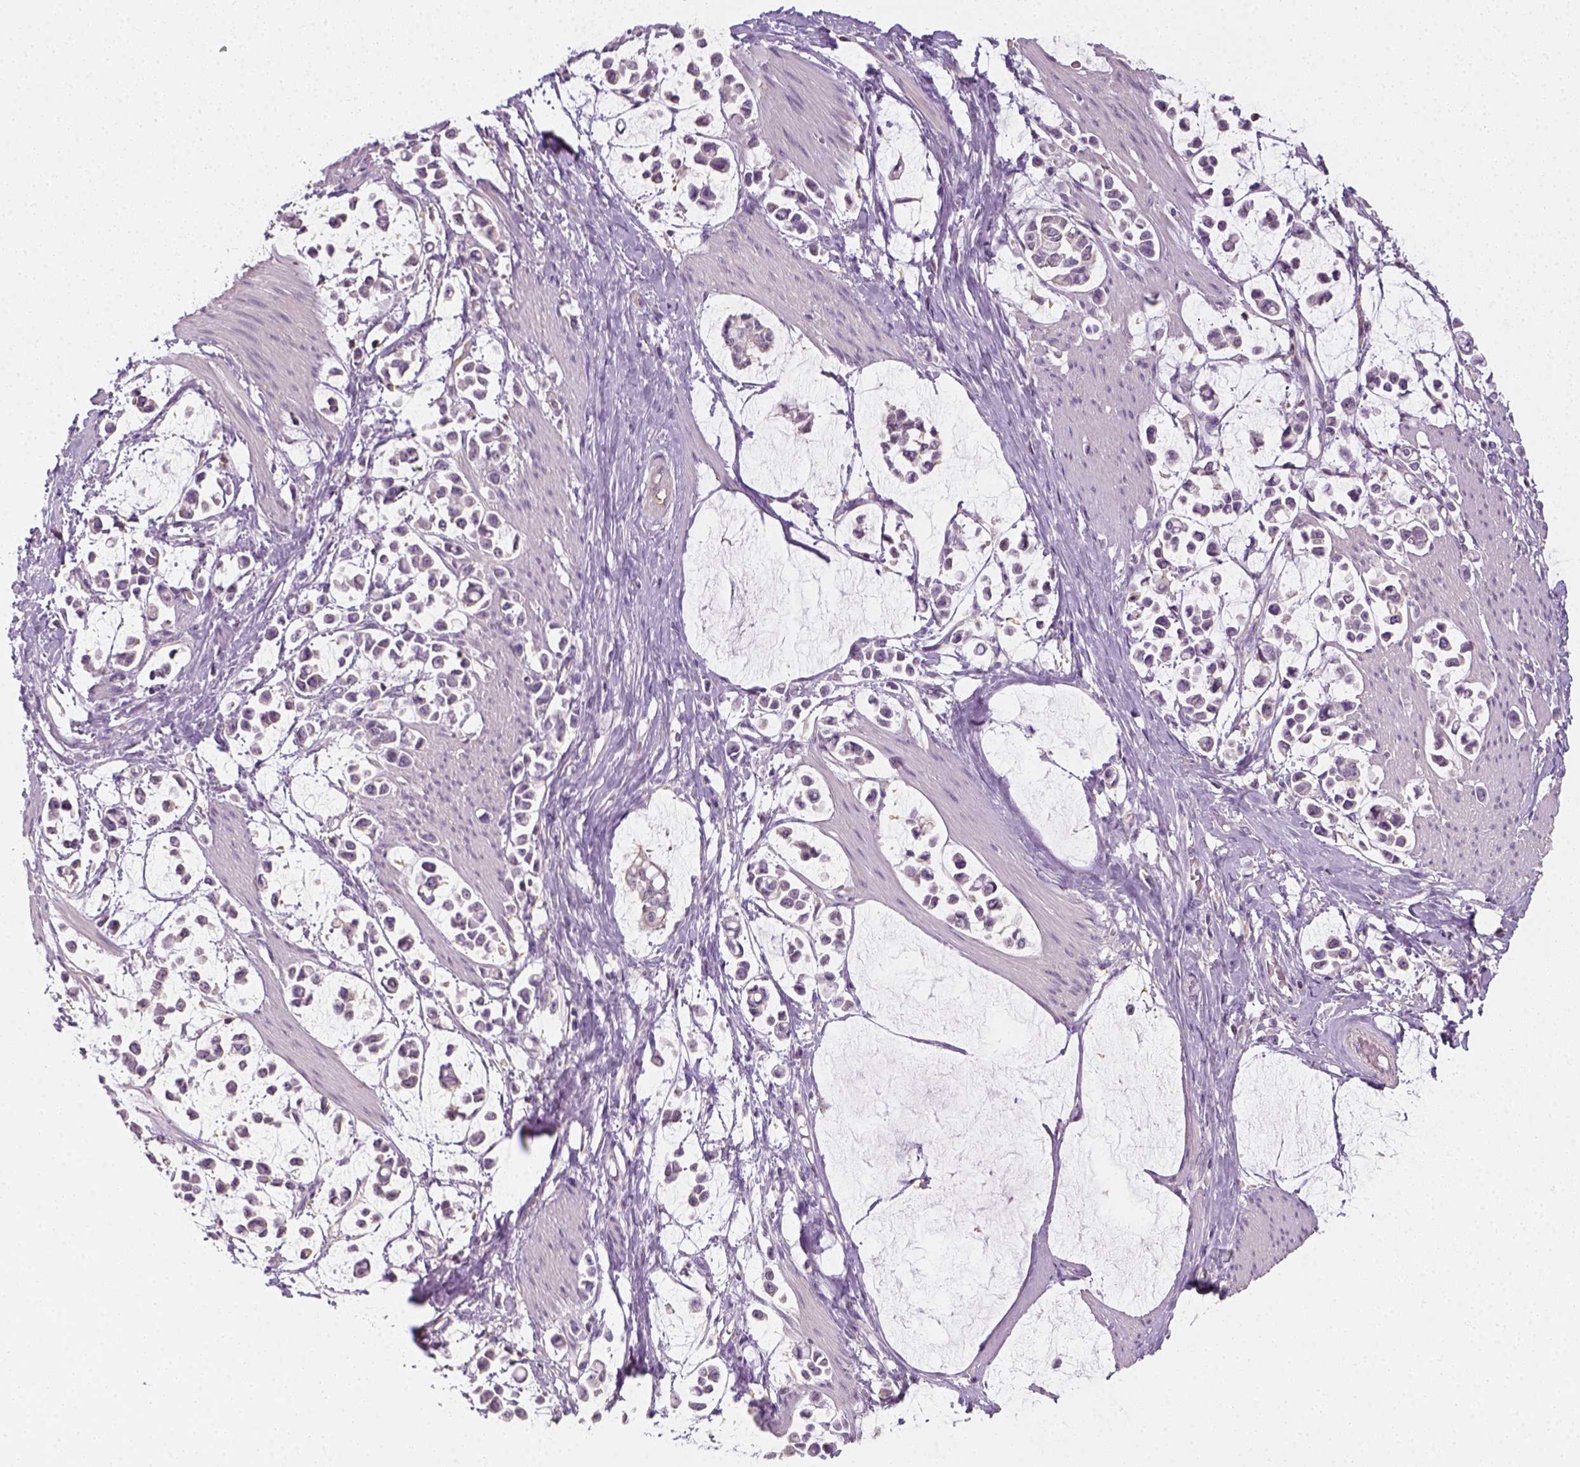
{"staining": {"intensity": "negative", "quantity": "none", "location": "none"}, "tissue": "stomach cancer", "cell_type": "Tumor cells", "image_type": "cancer", "snomed": [{"axis": "morphology", "description": "Adenocarcinoma, NOS"}, {"axis": "topography", "description": "Stomach"}], "caption": "Tumor cells are negative for protein expression in human stomach cancer. (Brightfield microscopy of DAB (3,3'-diaminobenzidine) immunohistochemistry at high magnification).", "gene": "EPHB1", "patient": {"sex": "male", "age": 82}}